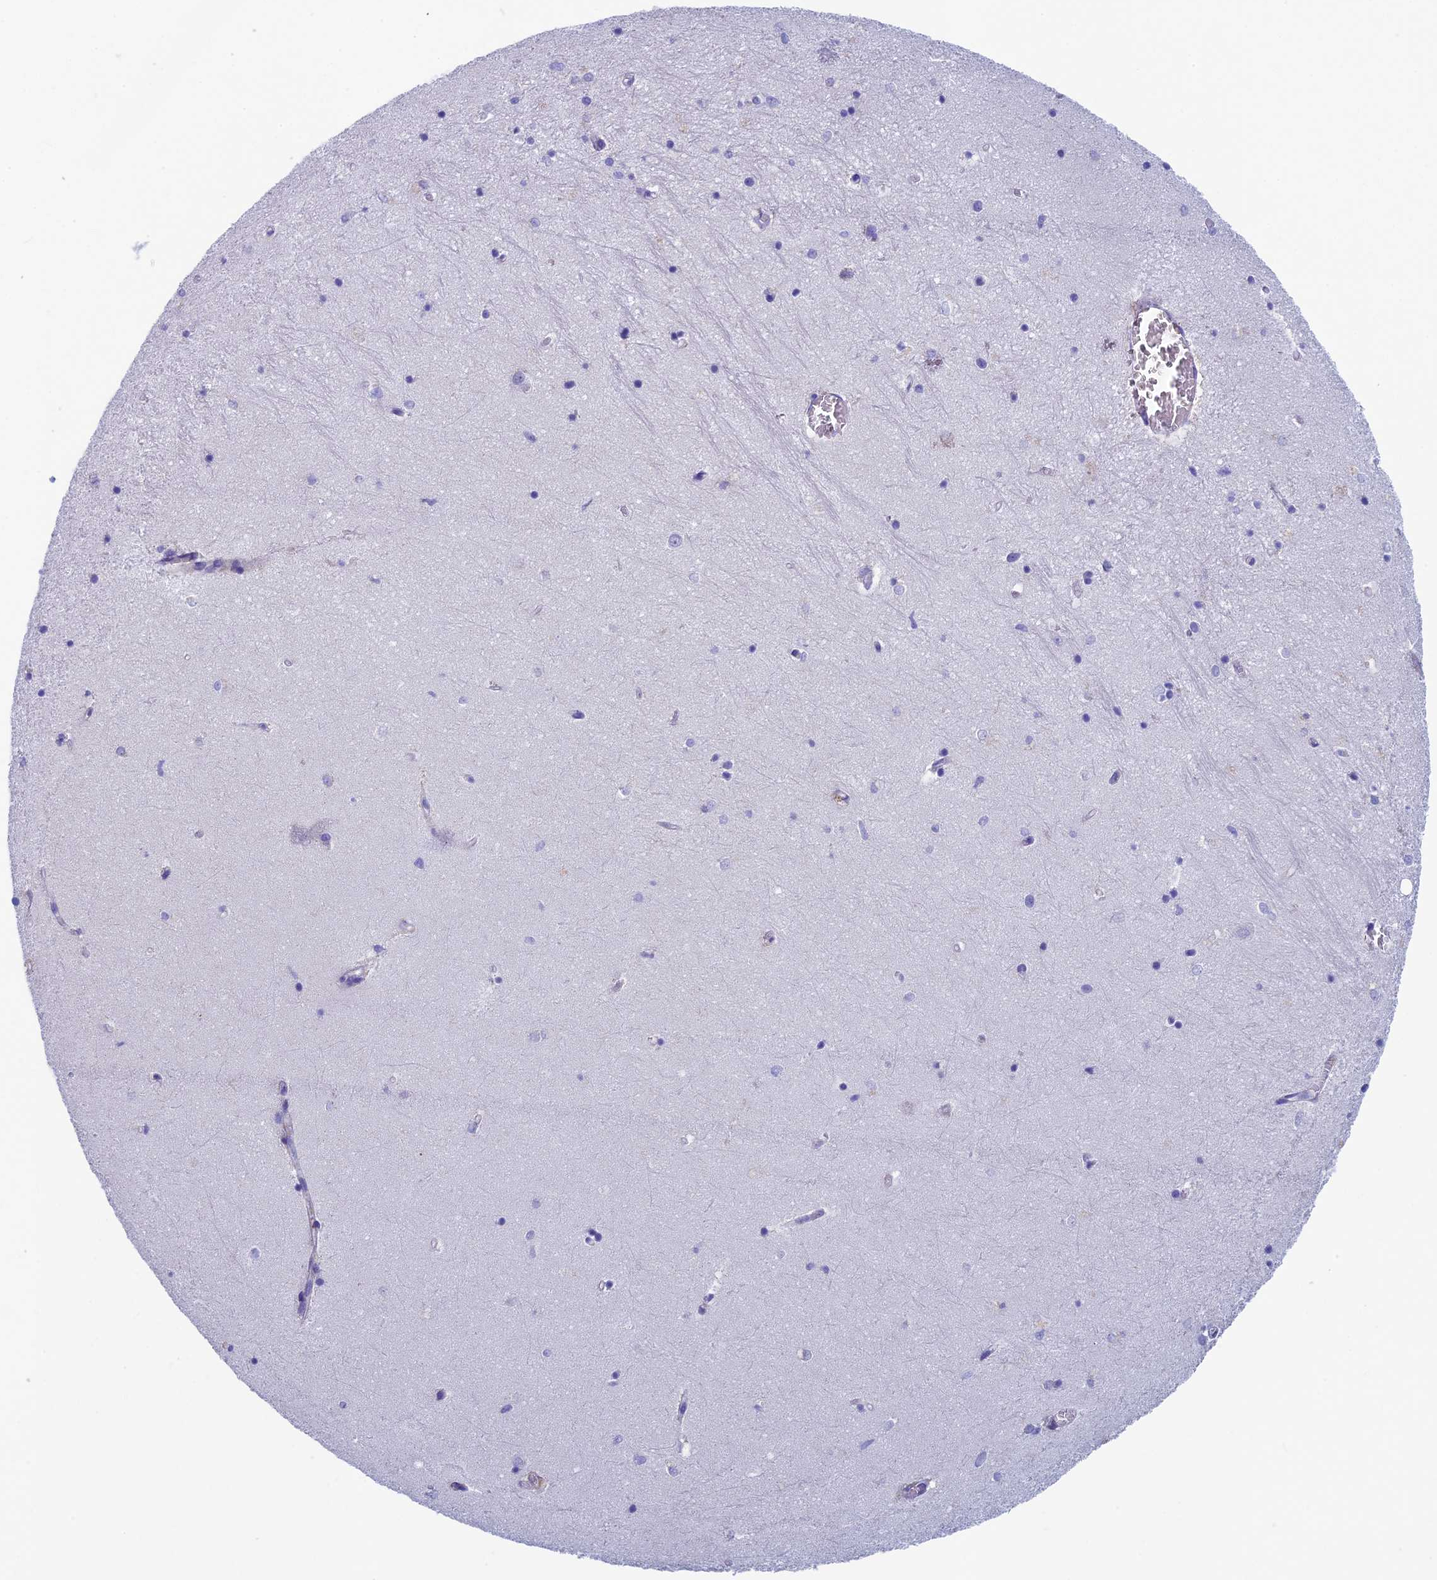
{"staining": {"intensity": "negative", "quantity": "none", "location": "none"}, "tissue": "hippocampus", "cell_type": "Glial cells", "image_type": "normal", "snomed": [{"axis": "morphology", "description": "Normal tissue, NOS"}, {"axis": "topography", "description": "Hippocampus"}], "caption": "Immunohistochemical staining of unremarkable human hippocampus displays no significant positivity in glial cells.", "gene": "ADH7", "patient": {"sex": "female", "age": 64}}